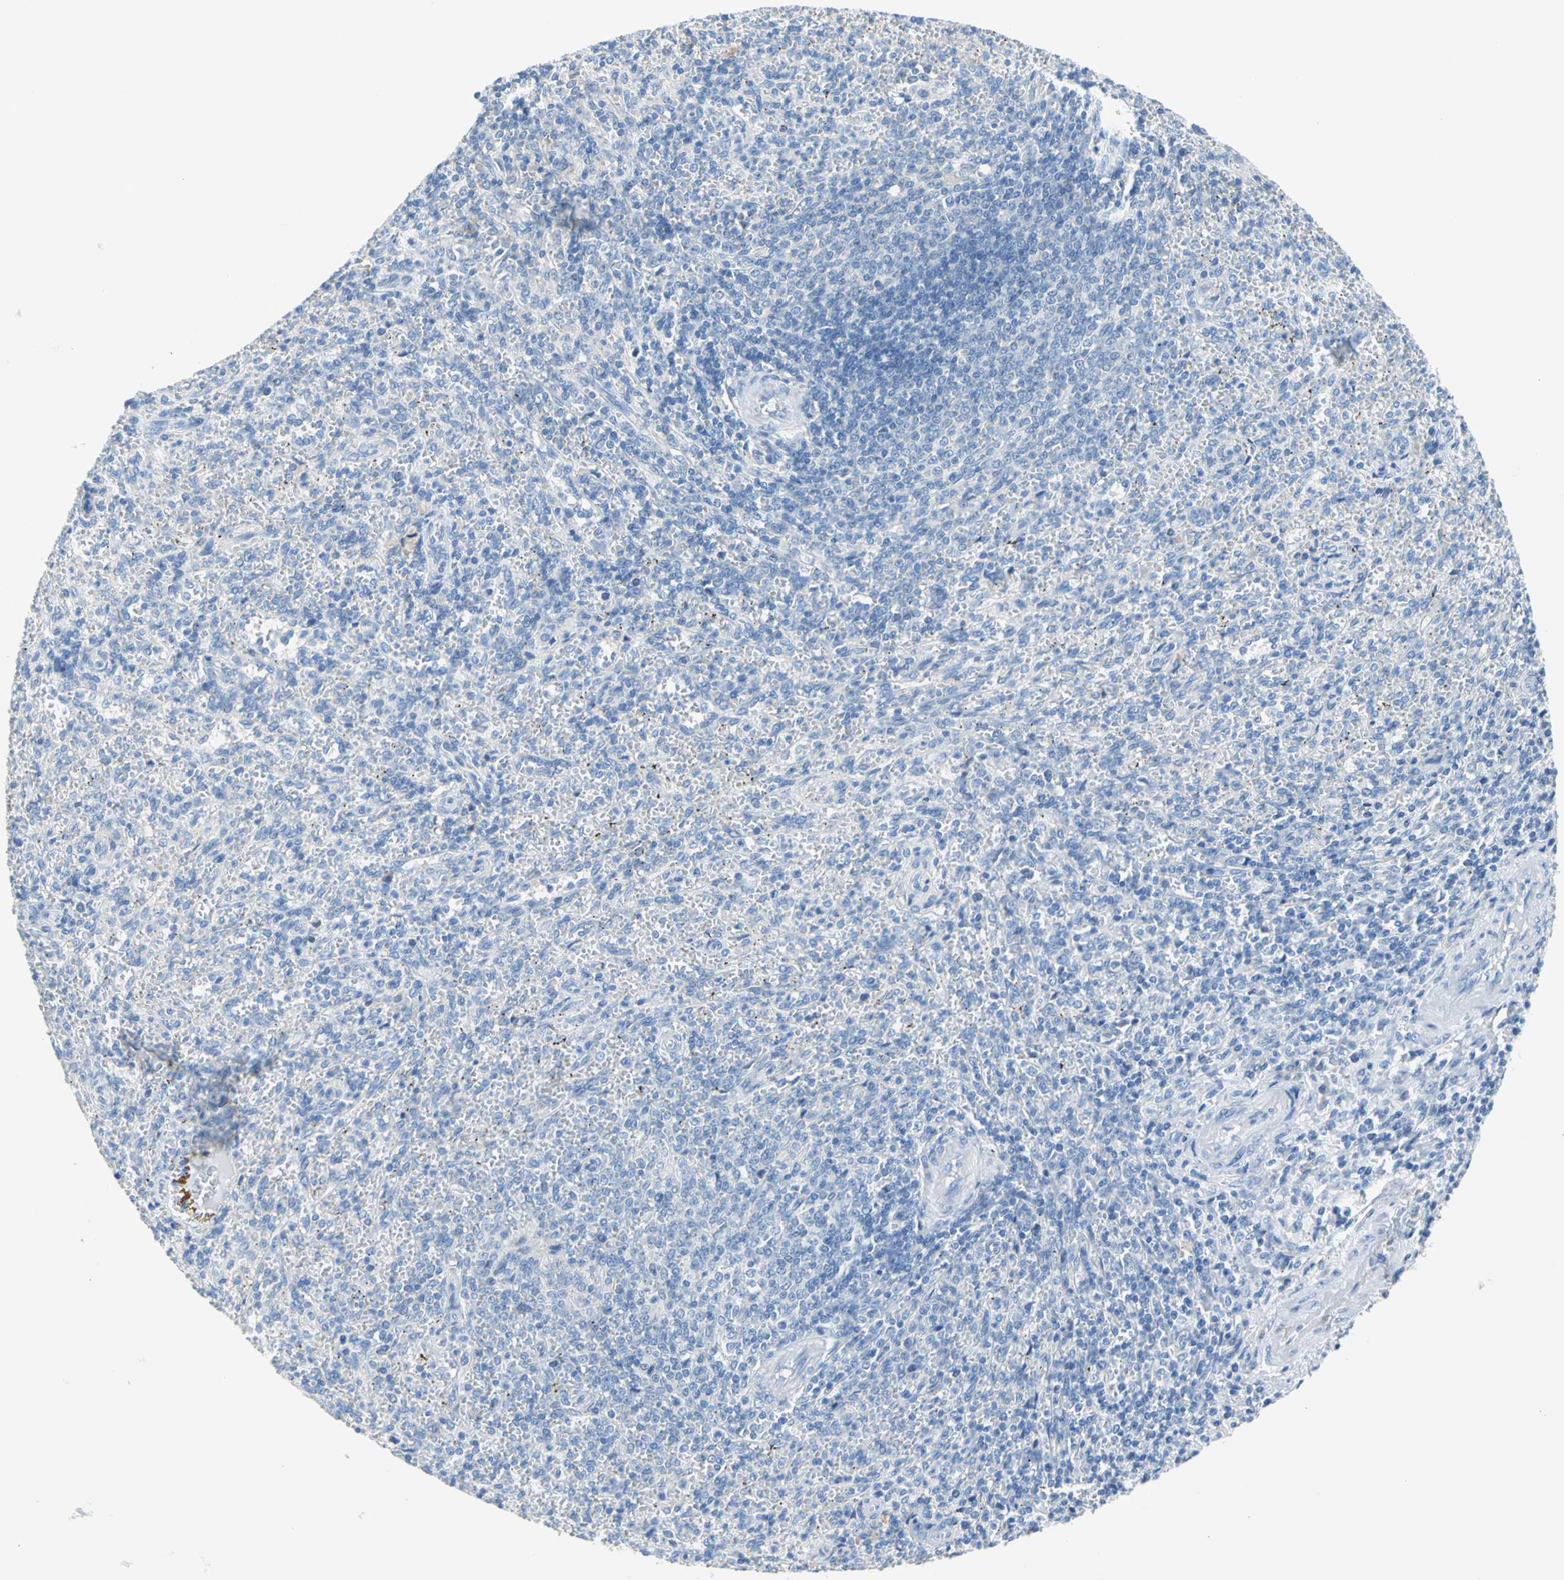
{"staining": {"intensity": "negative", "quantity": "none", "location": "none"}, "tissue": "spleen", "cell_type": "Cells in red pulp", "image_type": "normal", "snomed": [{"axis": "morphology", "description": "Normal tissue, NOS"}, {"axis": "topography", "description": "Spleen"}], "caption": "IHC of unremarkable spleen exhibits no positivity in cells in red pulp.", "gene": "PDPN", "patient": {"sex": "female", "age": 10}}